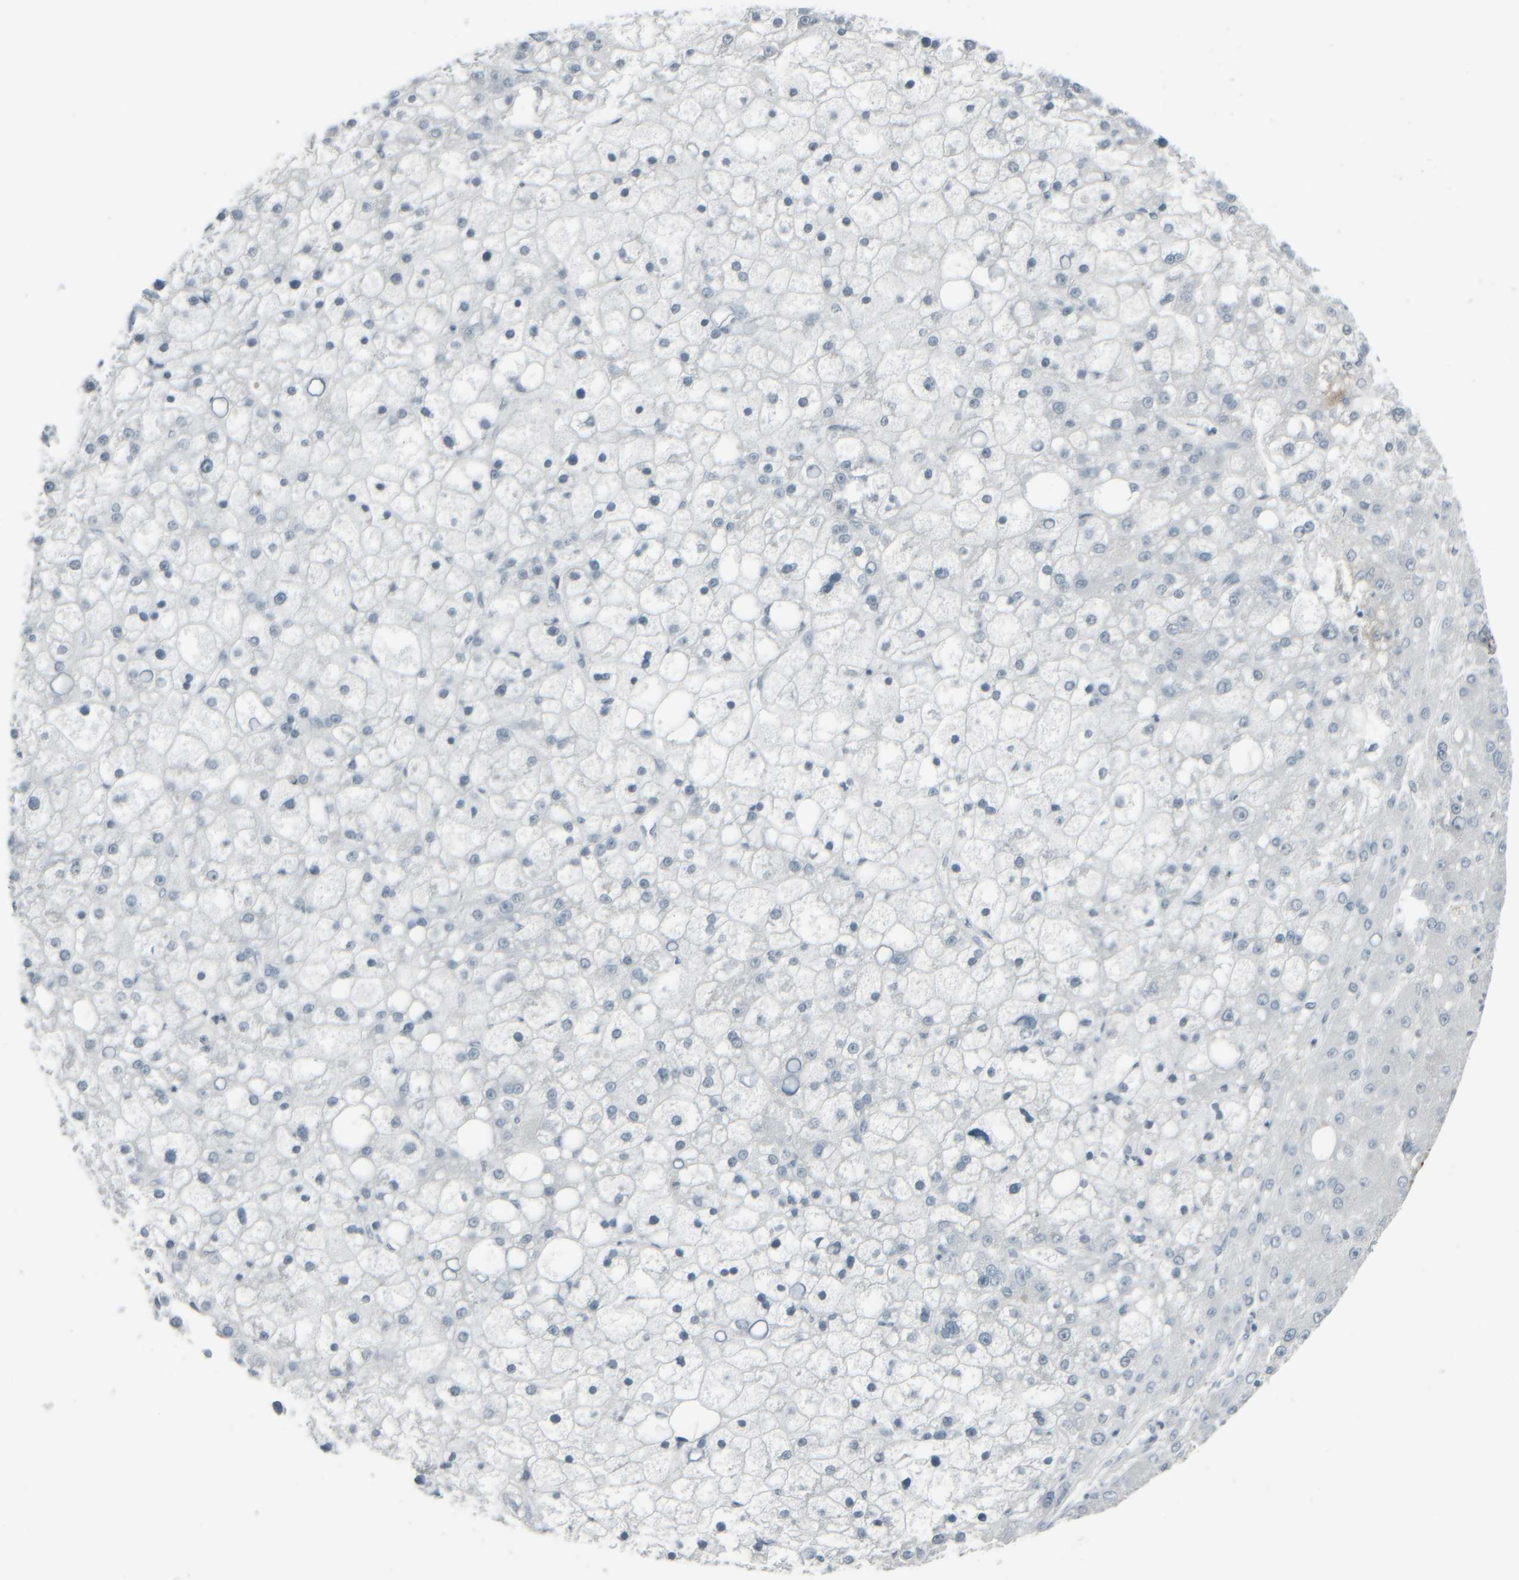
{"staining": {"intensity": "negative", "quantity": "none", "location": "none"}, "tissue": "liver cancer", "cell_type": "Tumor cells", "image_type": "cancer", "snomed": [{"axis": "morphology", "description": "Carcinoma, Hepatocellular, NOS"}, {"axis": "topography", "description": "Liver"}], "caption": "Tumor cells show no significant protein staining in liver hepatocellular carcinoma.", "gene": "TPSAB1", "patient": {"sex": "male", "age": 67}}